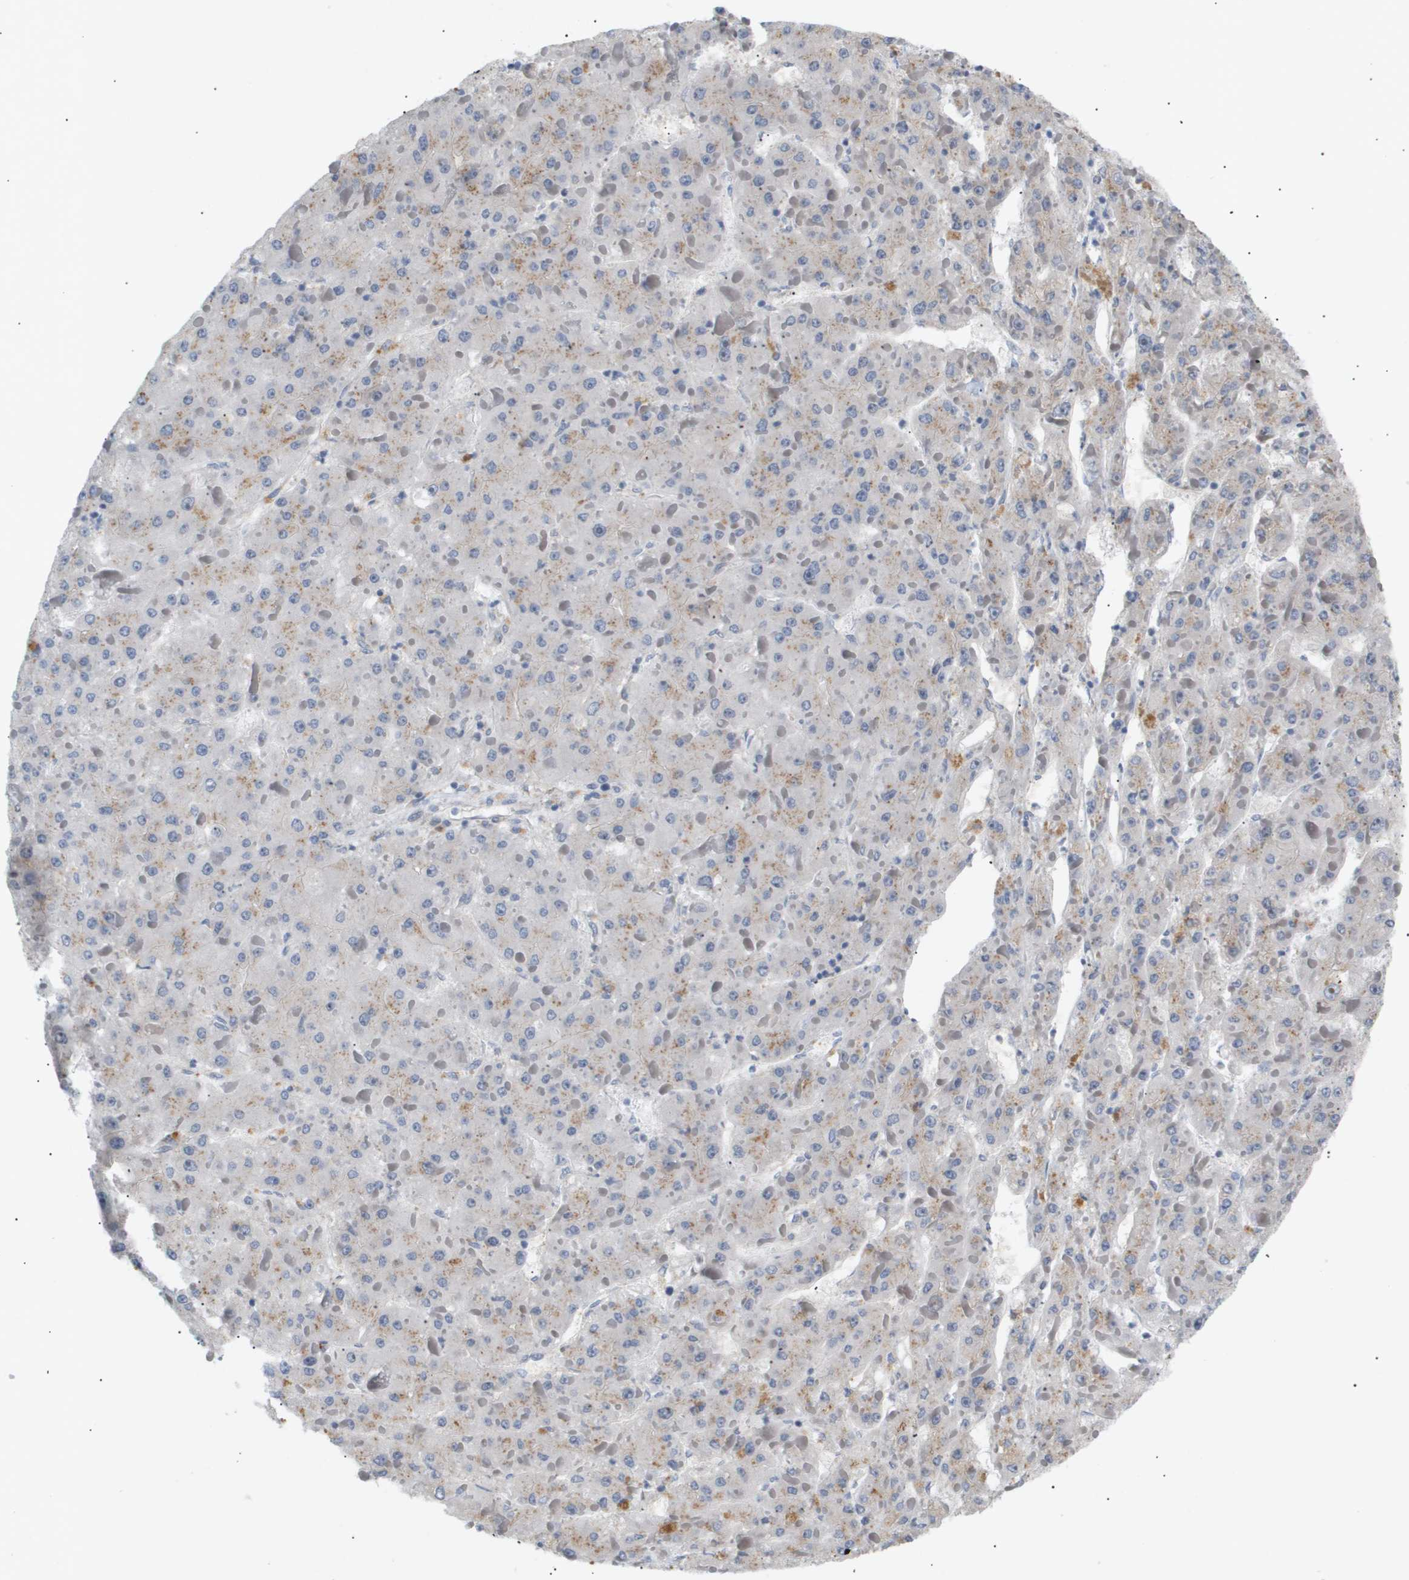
{"staining": {"intensity": "negative", "quantity": "none", "location": "none"}, "tissue": "liver cancer", "cell_type": "Tumor cells", "image_type": "cancer", "snomed": [{"axis": "morphology", "description": "Carcinoma, Hepatocellular, NOS"}, {"axis": "topography", "description": "Liver"}], "caption": "The micrograph exhibits no staining of tumor cells in hepatocellular carcinoma (liver).", "gene": "CORO2B", "patient": {"sex": "female", "age": 73}}